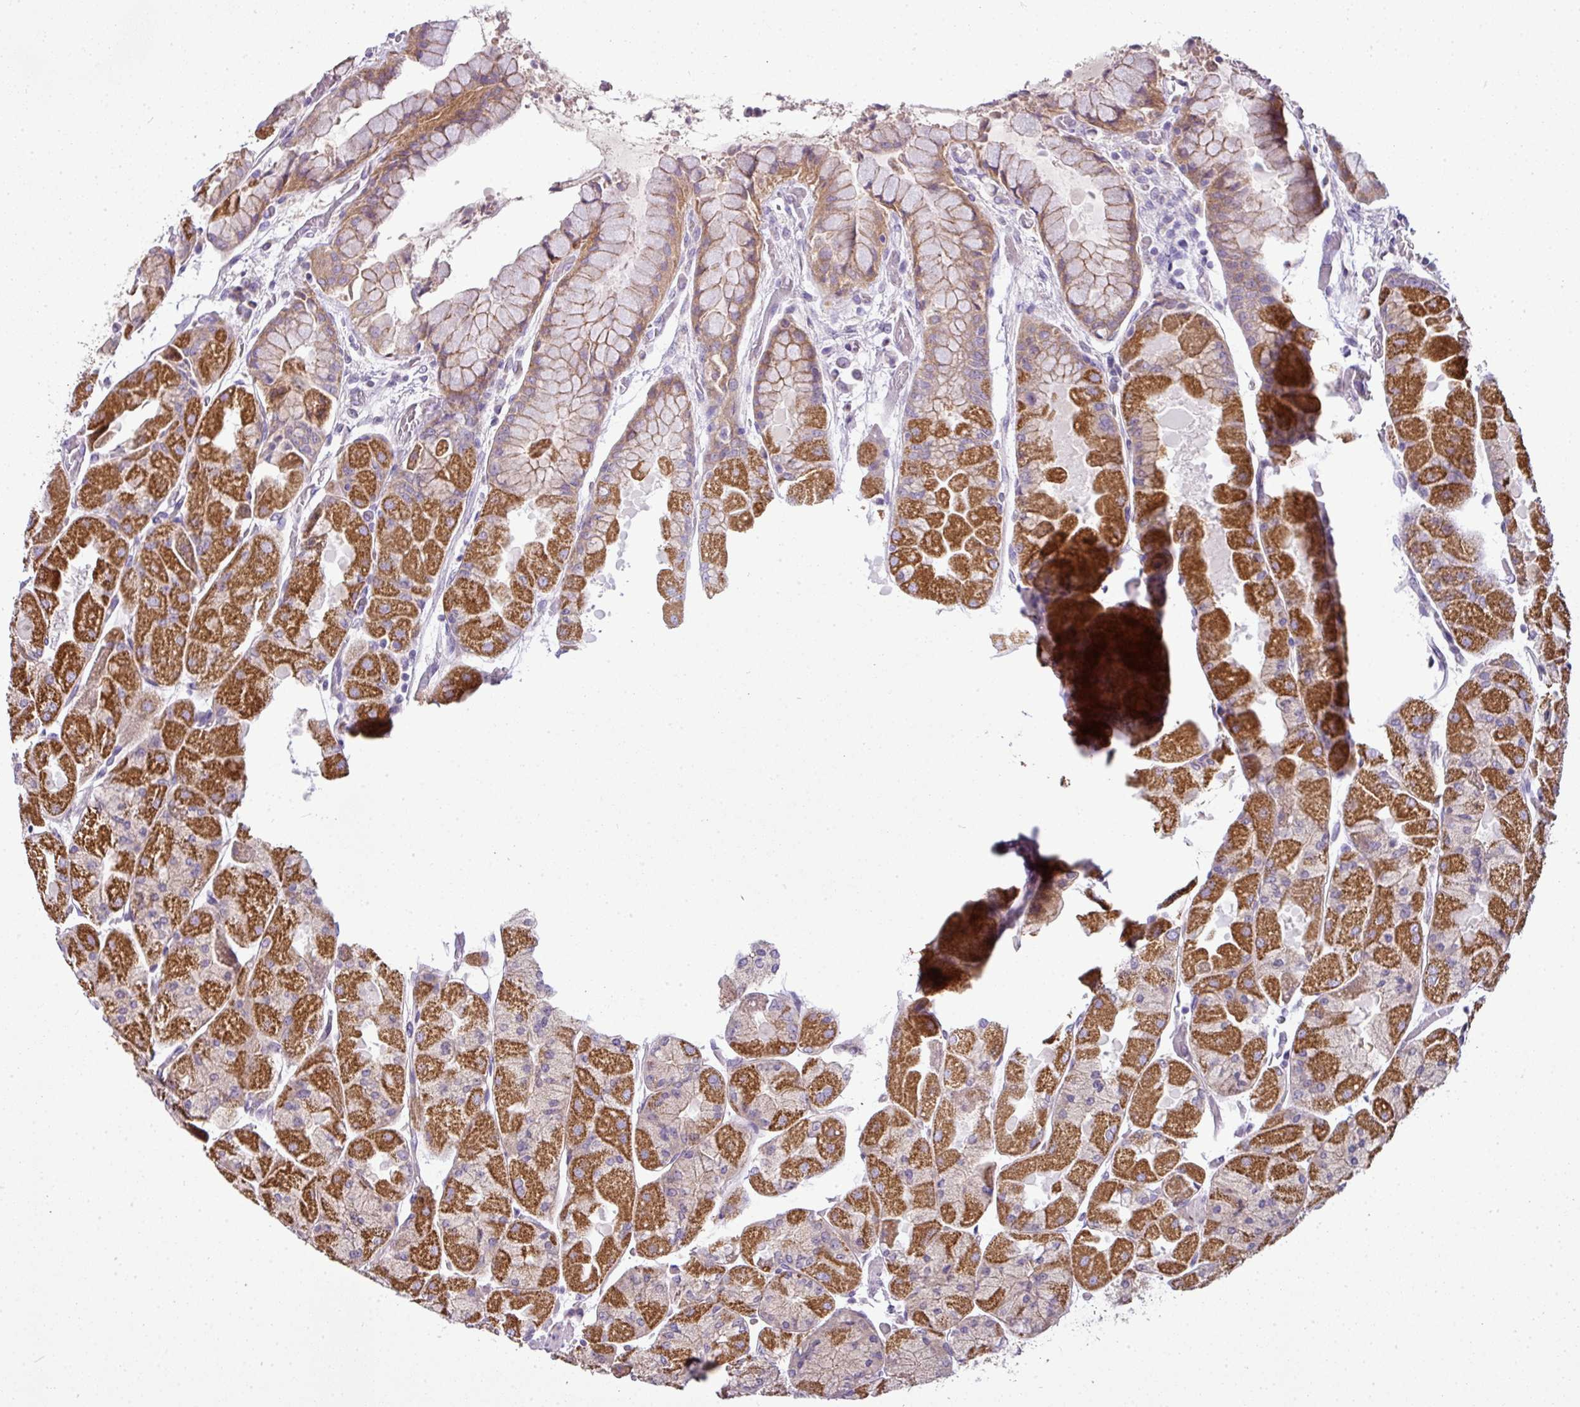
{"staining": {"intensity": "strong", "quantity": ">75%", "location": "cytoplasmic/membranous"}, "tissue": "stomach", "cell_type": "Glandular cells", "image_type": "normal", "snomed": [{"axis": "morphology", "description": "Normal tissue, NOS"}, {"axis": "topography", "description": "Stomach"}], "caption": "The photomicrograph demonstrates a brown stain indicating the presence of a protein in the cytoplasmic/membranous of glandular cells in stomach.", "gene": "GAN", "patient": {"sex": "female", "age": 61}}